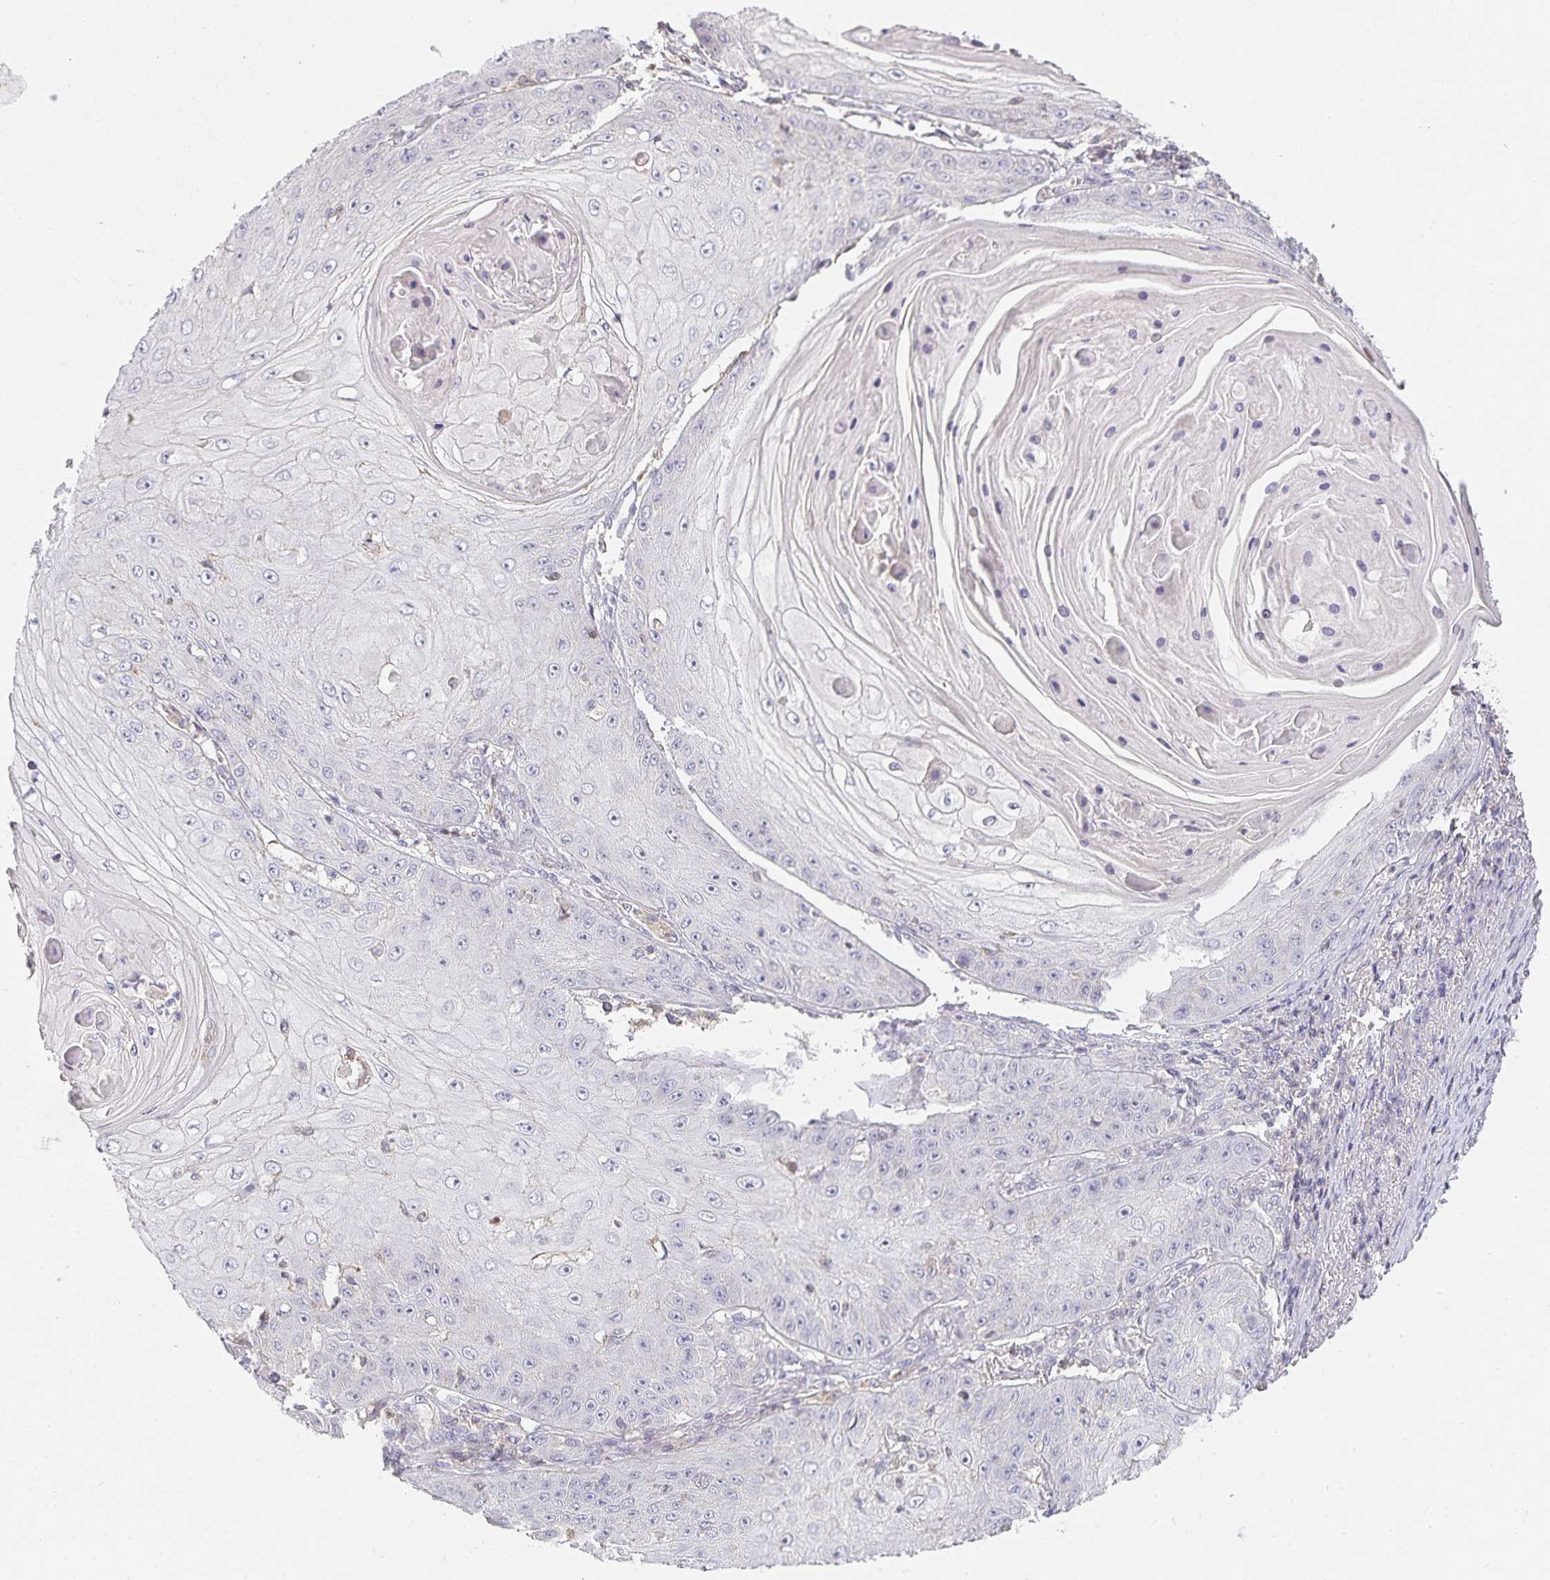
{"staining": {"intensity": "negative", "quantity": "none", "location": "none"}, "tissue": "skin cancer", "cell_type": "Tumor cells", "image_type": "cancer", "snomed": [{"axis": "morphology", "description": "Squamous cell carcinoma, NOS"}, {"axis": "topography", "description": "Skin"}], "caption": "This histopathology image is of skin squamous cell carcinoma stained with IHC to label a protein in brown with the nuclei are counter-stained blue. There is no expression in tumor cells.", "gene": "GATA3", "patient": {"sex": "male", "age": 70}}